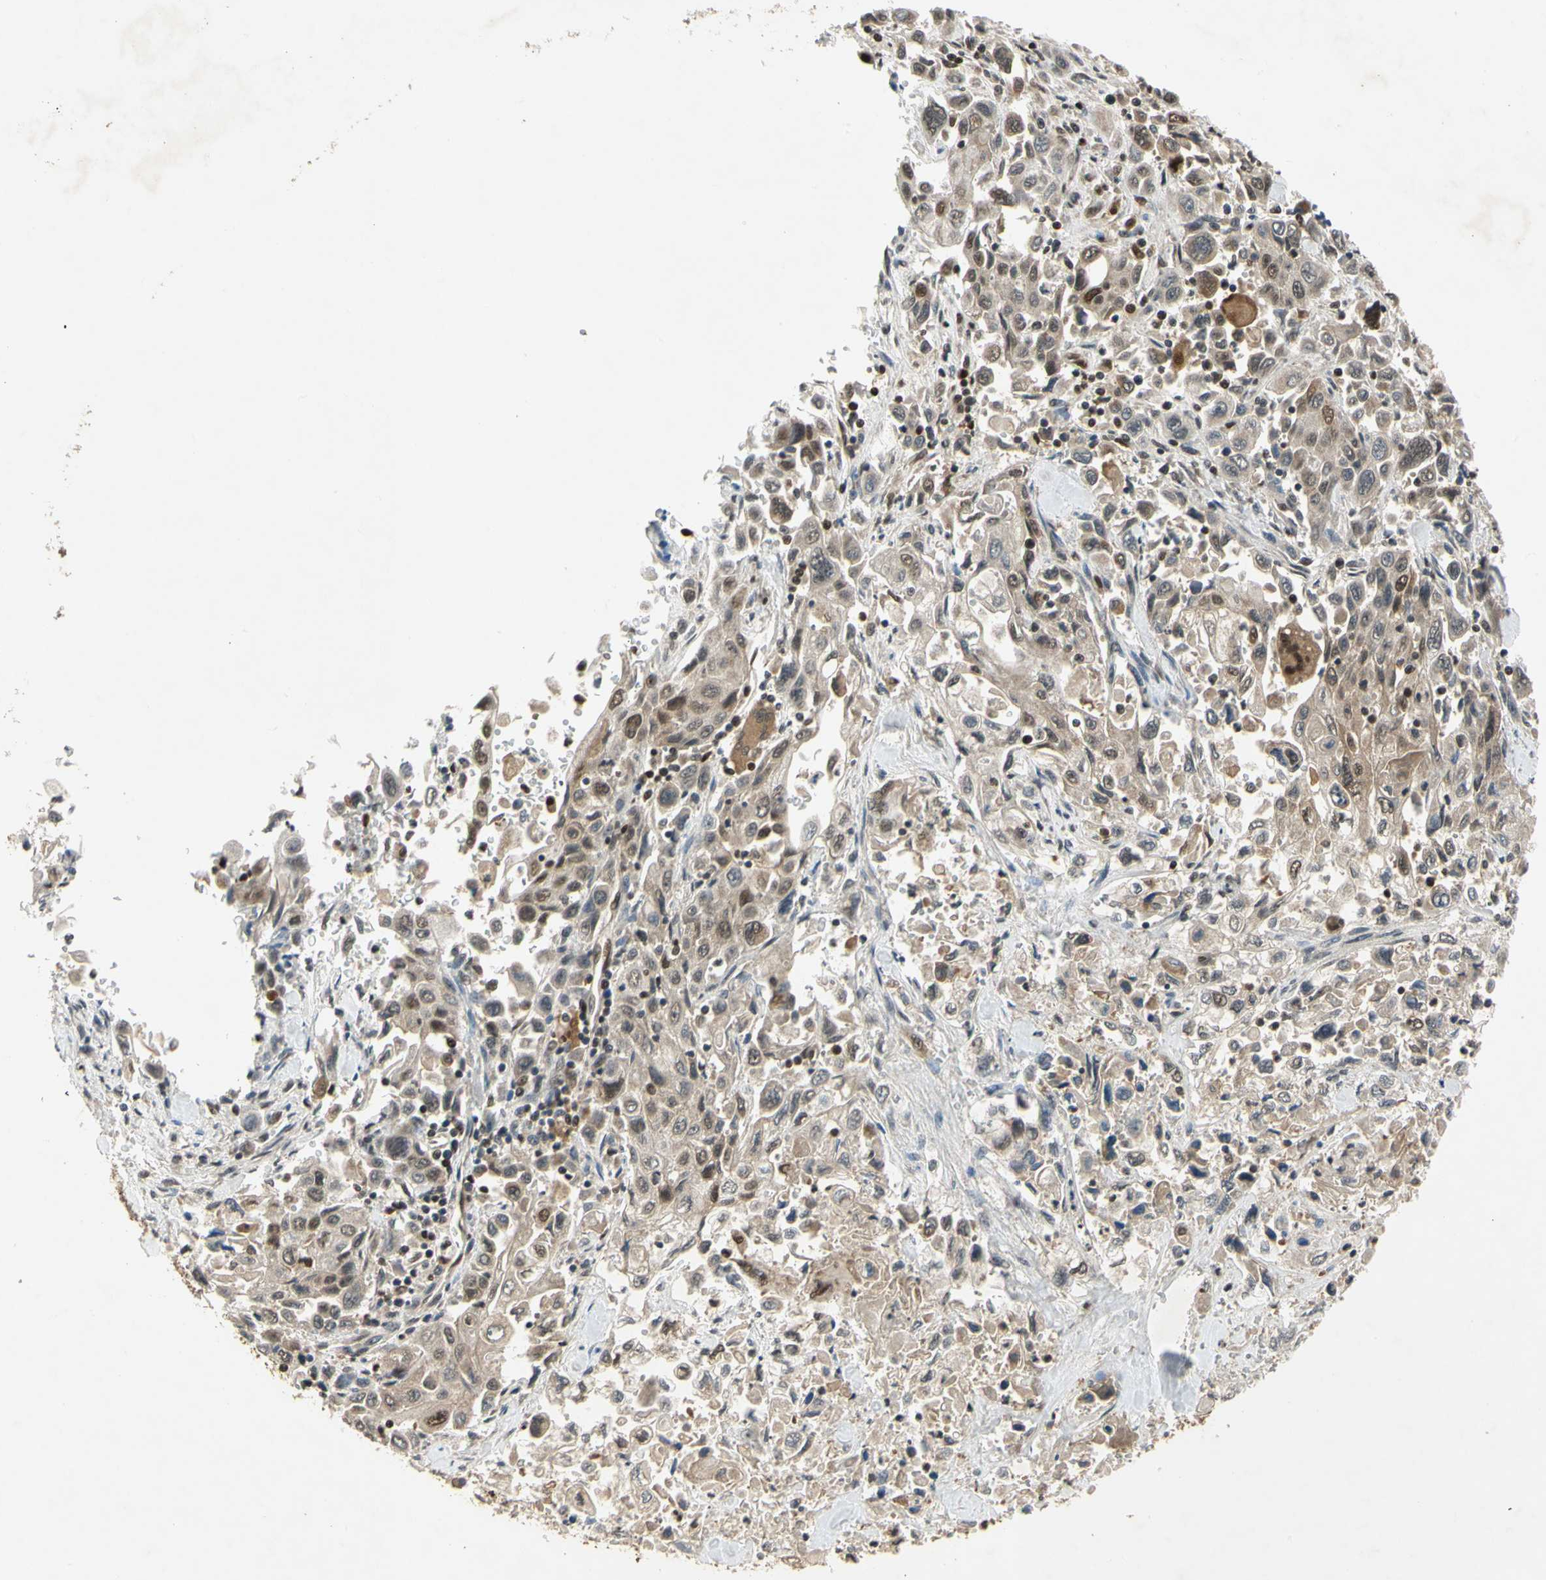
{"staining": {"intensity": "moderate", "quantity": ">75%", "location": "cytoplasmic/membranous,nuclear"}, "tissue": "pancreatic cancer", "cell_type": "Tumor cells", "image_type": "cancer", "snomed": [{"axis": "morphology", "description": "Adenocarcinoma, NOS"}, {"axis": "topography", "description": "Pancreas"}], "caption": "IHC staining of adenocarcinoma (pancreatic), which demonstrates medium levels of moderate cytoplasmic/membranous and nuclear expression in about >75% of tumor cells indicating moderate cytoplasmic/membranous and nuclear protein positivity. The staining was performed using DAB (3,3'-diaminobenzidine) (brown) for protein detection and nuclei were counterstained in hematoxylin (blue).", "gene": "GSR", "patient": {"sex": "male", "age": 70}}